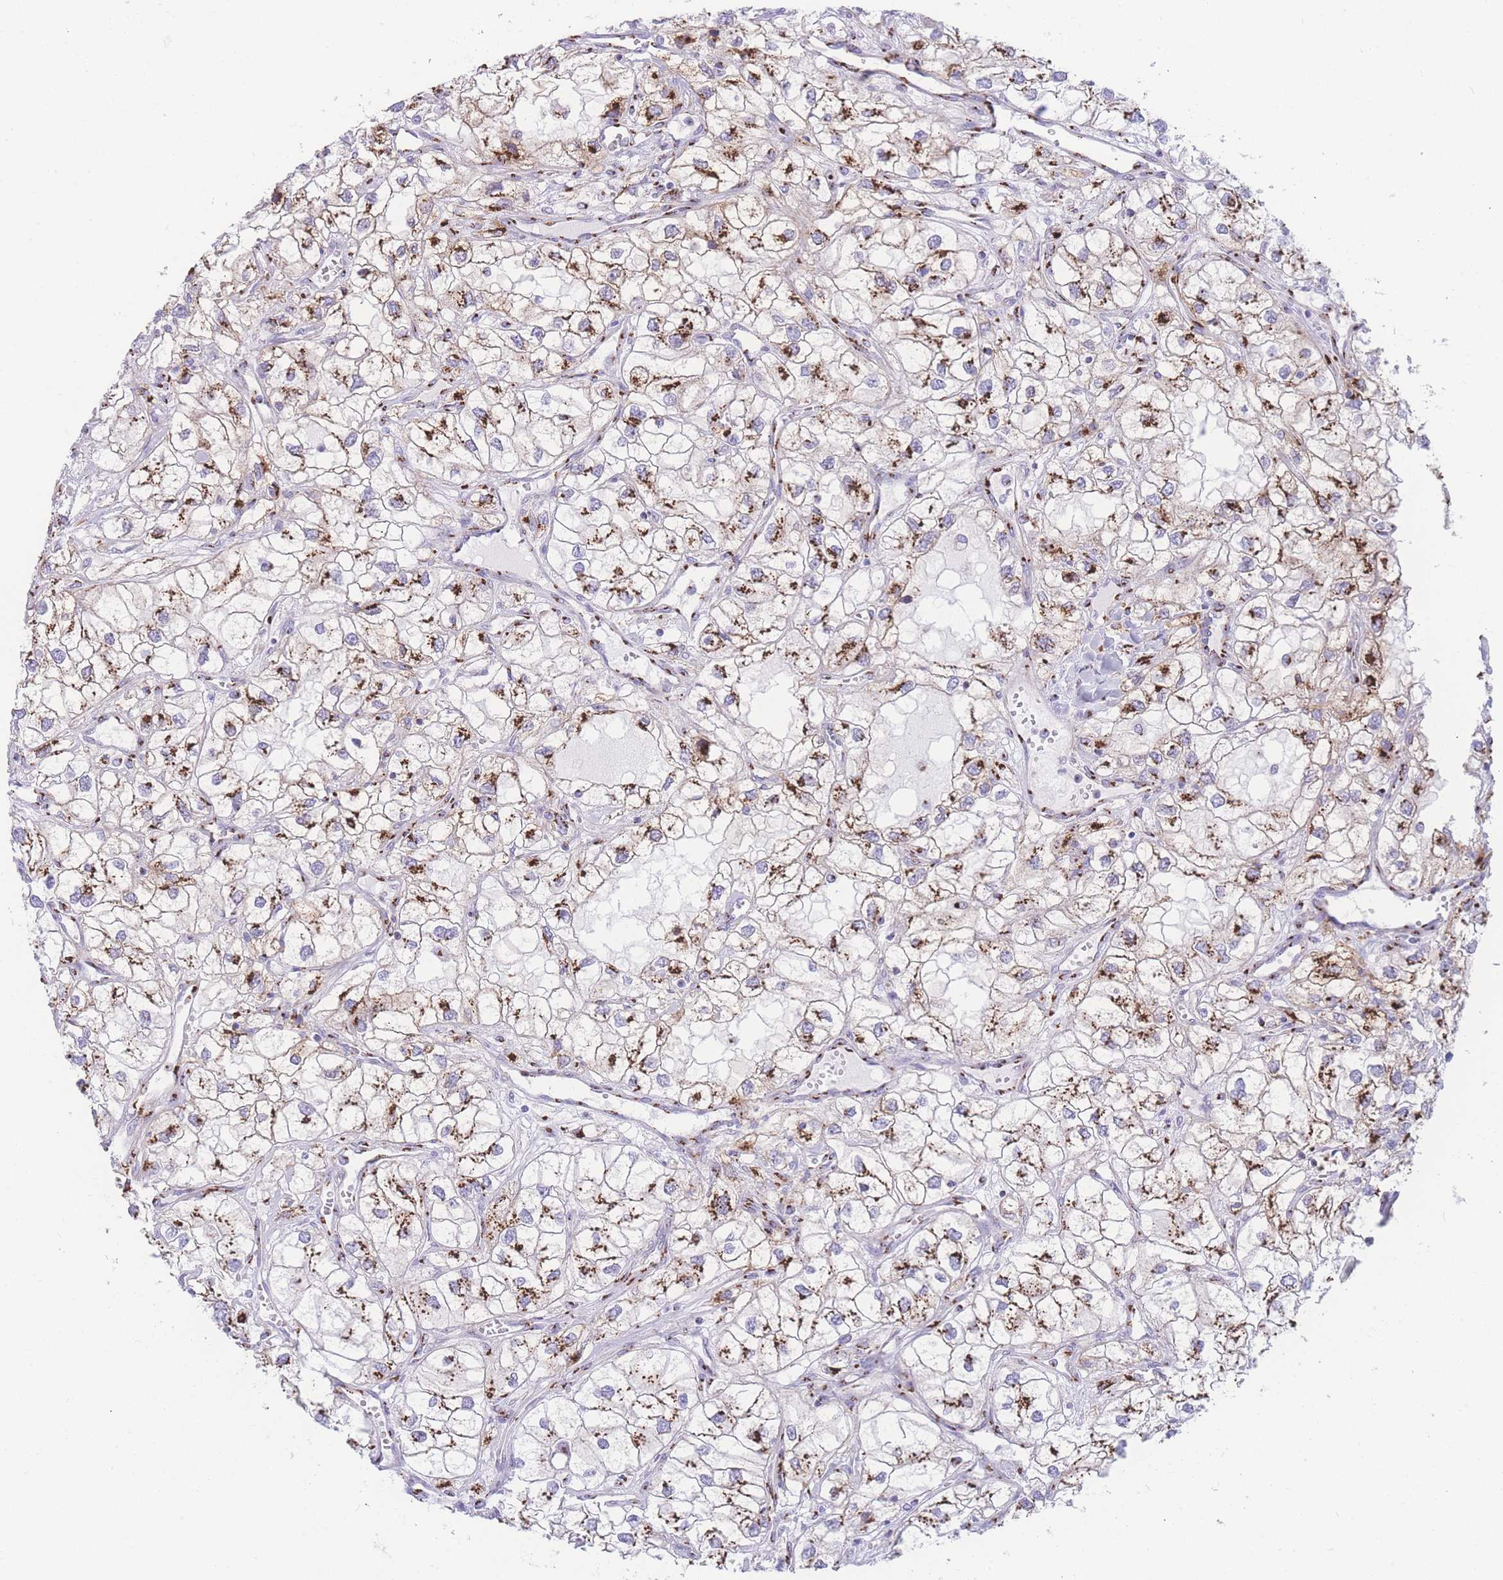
{"staining": {"intensity": "strong", "quantity": ">75%", "location": "cytoplasmic/membranous"}, "tissue": "renal cancer", "cell_type": "Tumor cells", "image_type": "cancer", "snomed": [{"axis": "morphology", "description": "Adenocarcinoma, NOS"}, {"axis": "topography", "description": "Kidney"}], "caption": "A micrograph showing strong cytoplasmic/membranous expression in about >75% of tumor cells in renal cancer, as visualized by brown immunohistochemical staining.", "gene": "GOLM2", "patient": {"sex": "male", "age": 59}}